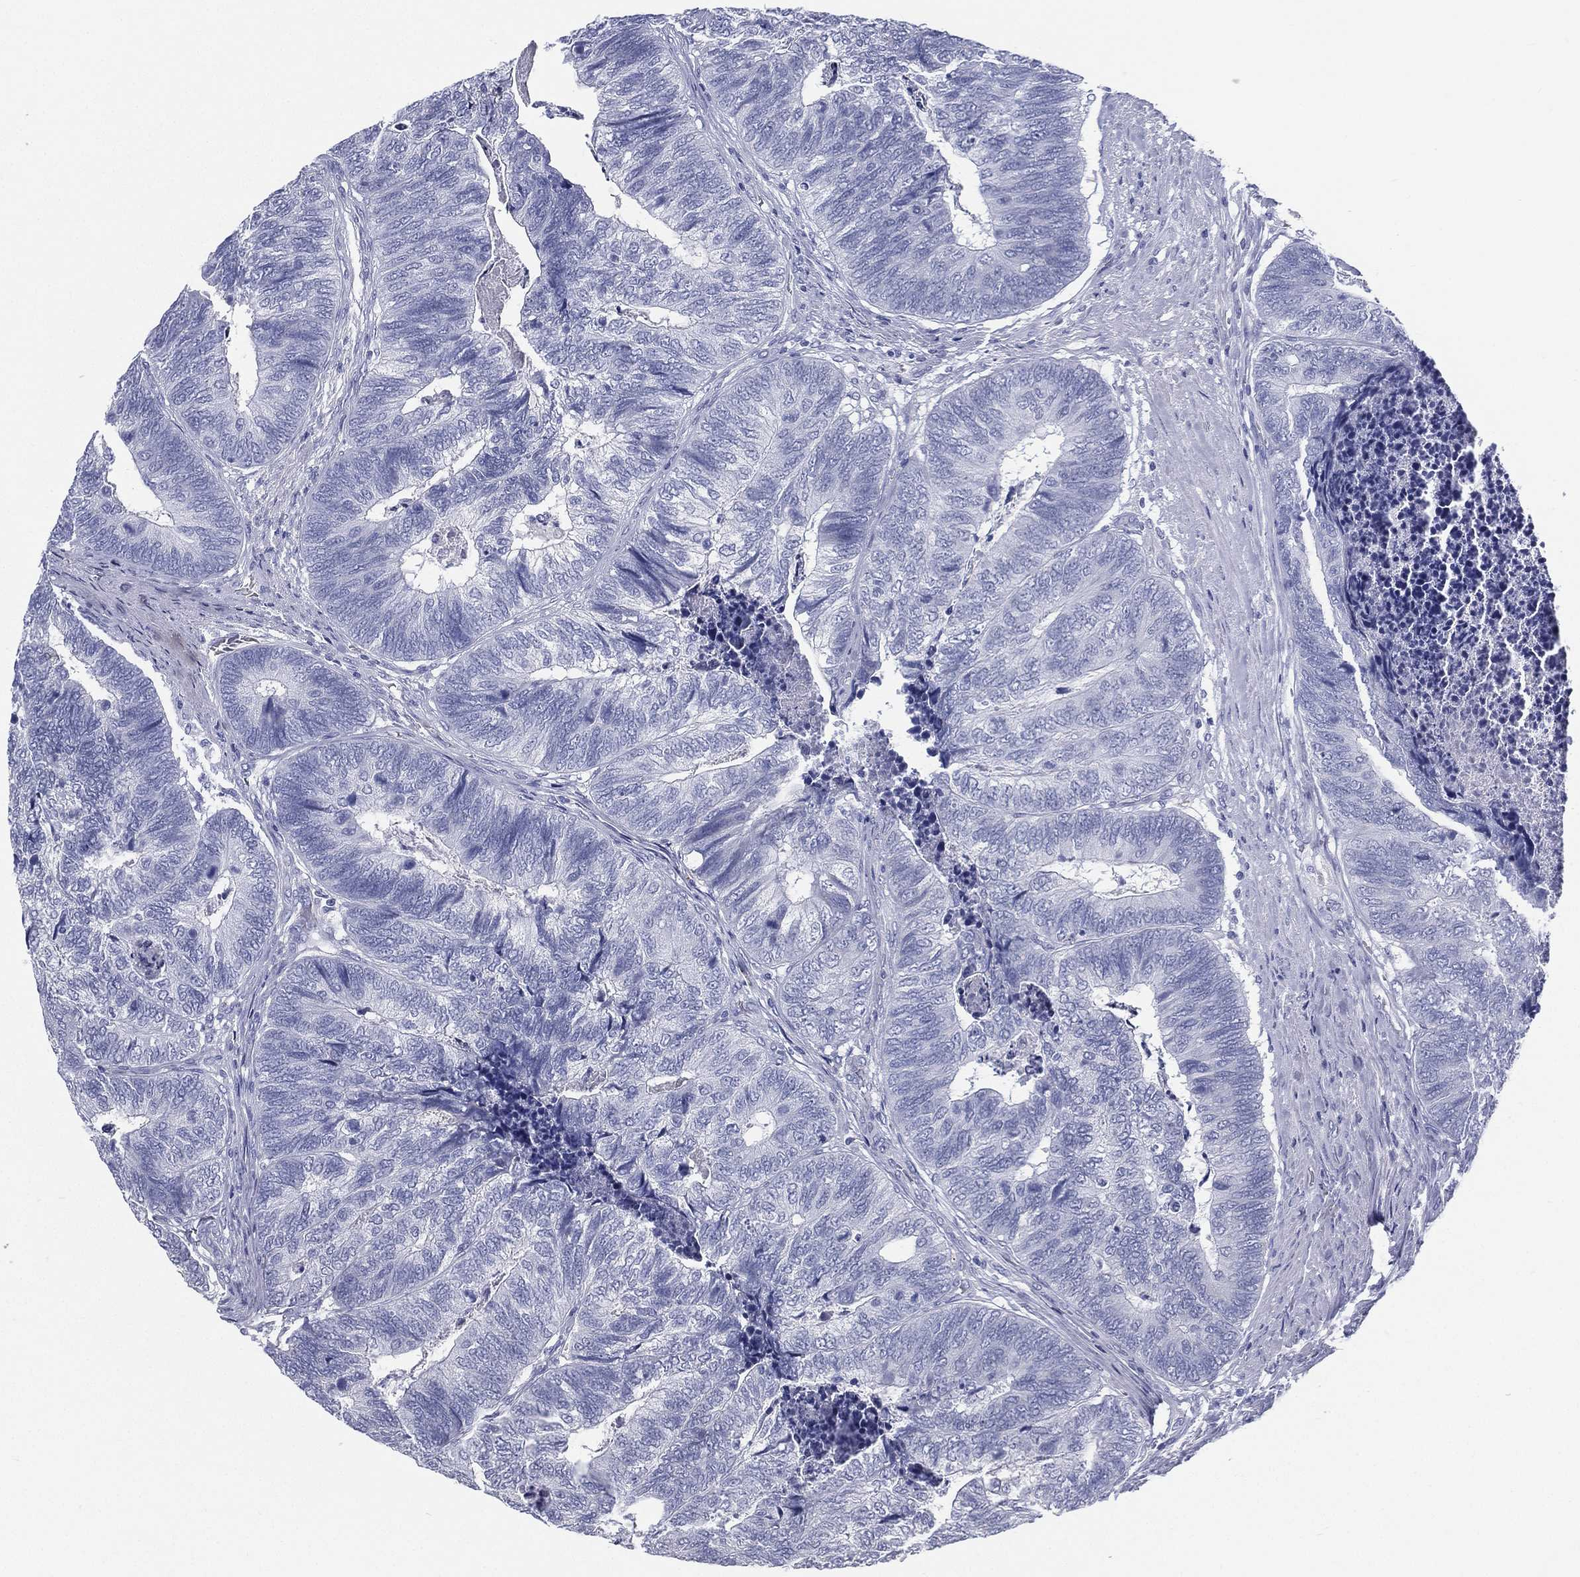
{"staining": {"intensity": "negative", "quantity": "none", "location": "none"}, "tissue": "colorectal cancer", "cell_type": "Tumor cells", "image_type": "cancer", "snomed": [{"axis": "morphology", "description": "Adenocarcinoma, NOS"}, {"axis": "topography", "description": "Colon"}], "caption": "Tumor cells are negative for protein expression in human colorectal cancer (adenocarcinoma). (DAB (3,3'-diaminobenzidine) immunohistochemistry, high magnification).", "gene": "RSPH4A", "patient": {"sex": "female", "age": 67}}